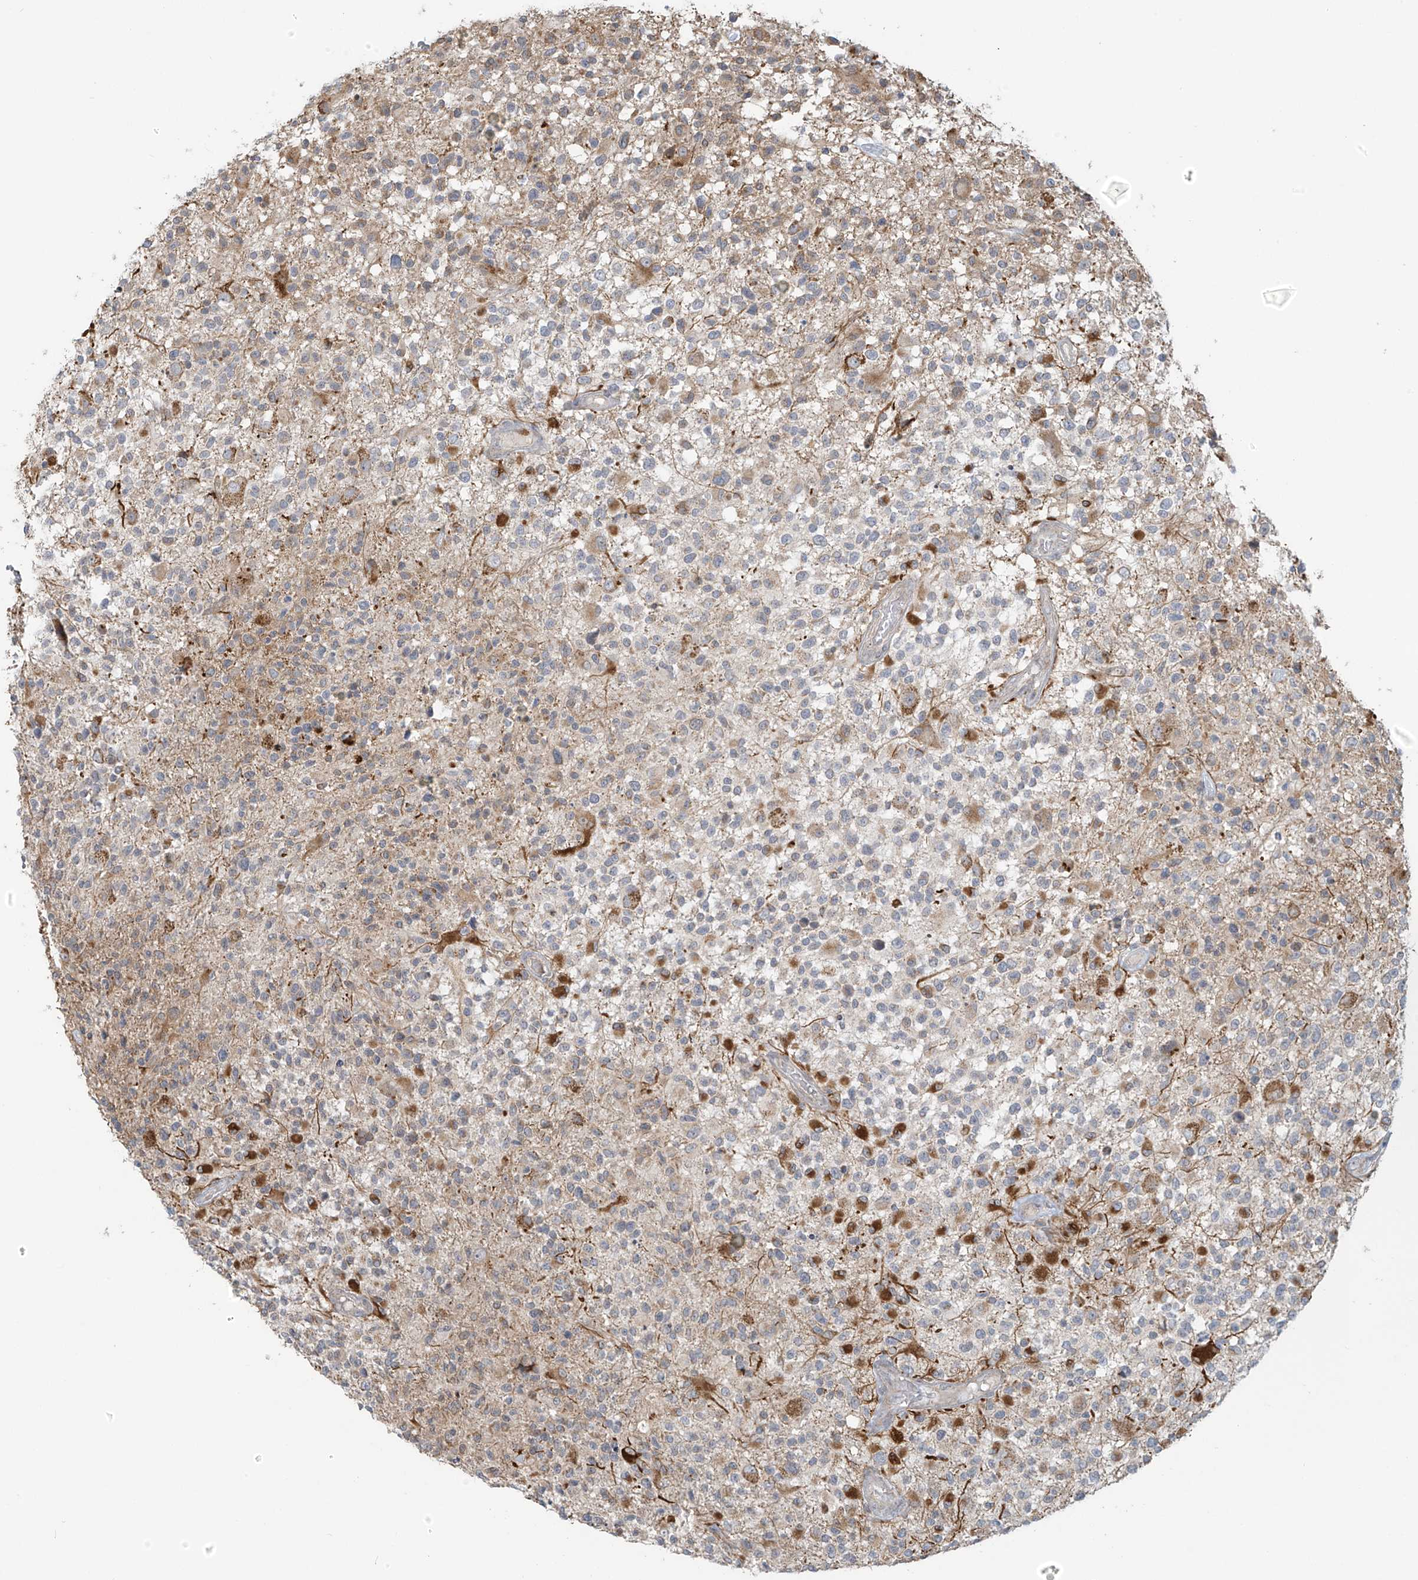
{"staining": {"intensity": "moderate", "quantity": "<25%", "location": "cytoplasmic/membranous"}, "tissue": "glioma", "cell_type": "Tumor cells", "image_type": "cancer", "snomed": [{"axis": "morphology", "description": "Glioma, malignant, High grade"}, {"axis": "morphology", "description": "Glioblastoma, NOS"}, {"axis": "topography", "description": "Brain"}], "caption": "This photomicrograph displays immunohistochemistry staining of human malignant glioma (high-grade), with low moderate cytoplasmic/membranous positivity in approximately <25% of tumor cells.", "gene": "HDDC2", "patient": {"sex": "male", "age": 60}}